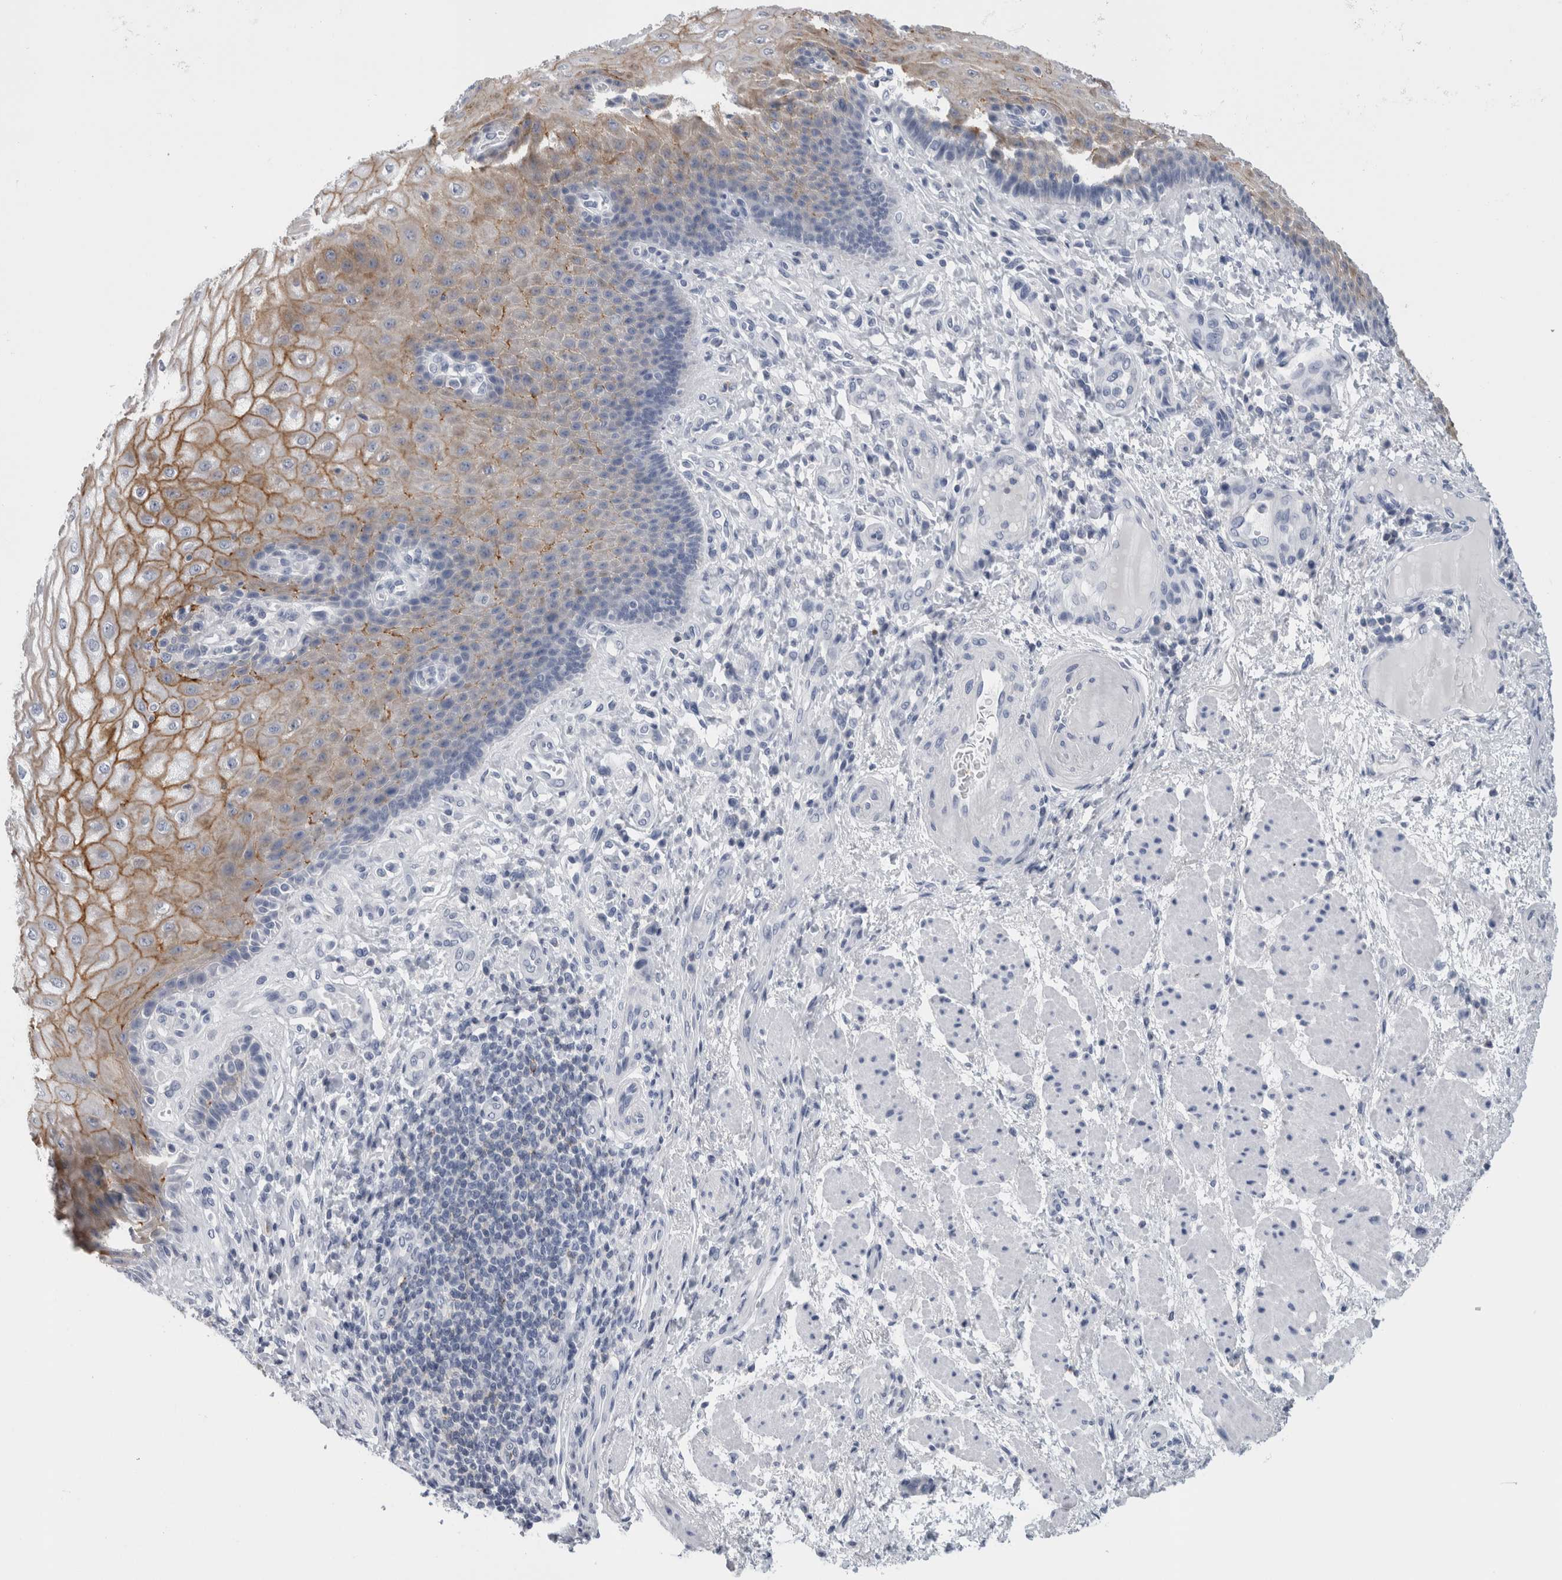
{"staining": {"intensity": "moderate", "quantity": "25%-75%", "location": "cytoplasmic/membranous"}, "tissue": "esophagus", "cell_type": "Squamous epithelial cells", "image_type": "normal", "snomed": [{"axis": "morphology", "description": "Normal tissue, NOS"}, {"axis": "topography", "description": "Esophagus"}], "caption": "Moderate cytoplasmic/membranous positivity for a protein is present in approximately 25%-75% of squamous epithelial cells of benign esophagus using immunohistochemistry.", "gene": "ANKFY1", "patient": {"sex": "male", "age": 54}}